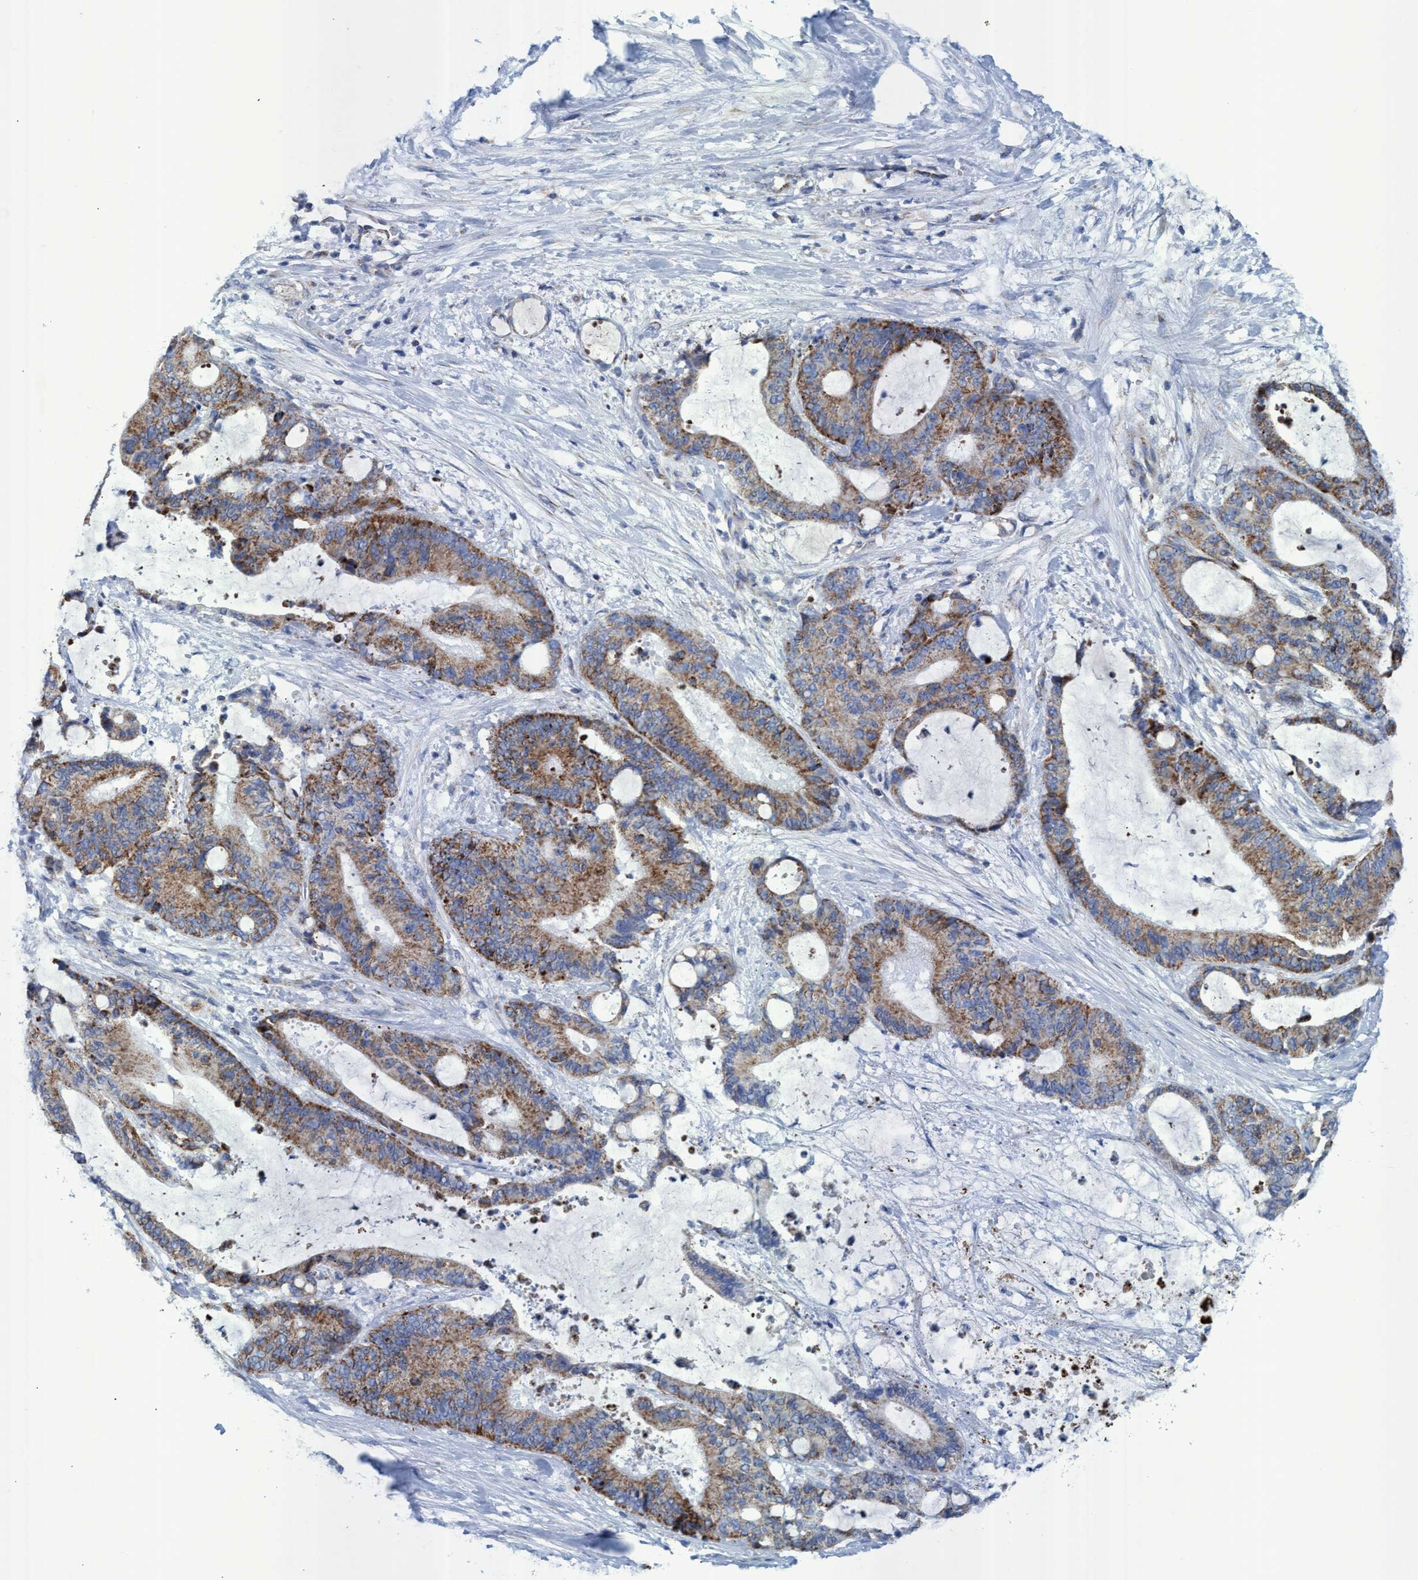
{"staining": {"intensity": "moderate", "quantity": ">75%", "location": "cytoplasmic/membranous"}, "tissue": "liver cancer", "cell_type": "Tumor cells", "image_type": "cancer", "snomed": [{"axis": "morphology", "description": "Normal tissue, NOS"}, {"axis": "morphology", "description": "Cholangiocarcinoma"}, {"axis": "topography", "description": "Liver"}, {"axis": "topography", "description": "Peripheral nerve tissue"}], "caption": "Tumor cells reveal medium levels of moderate cytoplasmic/membranous expression in about >75% of cells in human liver cancer (cholangiocarcinoma). (IHC, brightfield microscopy, high magnification).", "gene": "GGA3", "patient": {"sex": "female", "age": 73}}